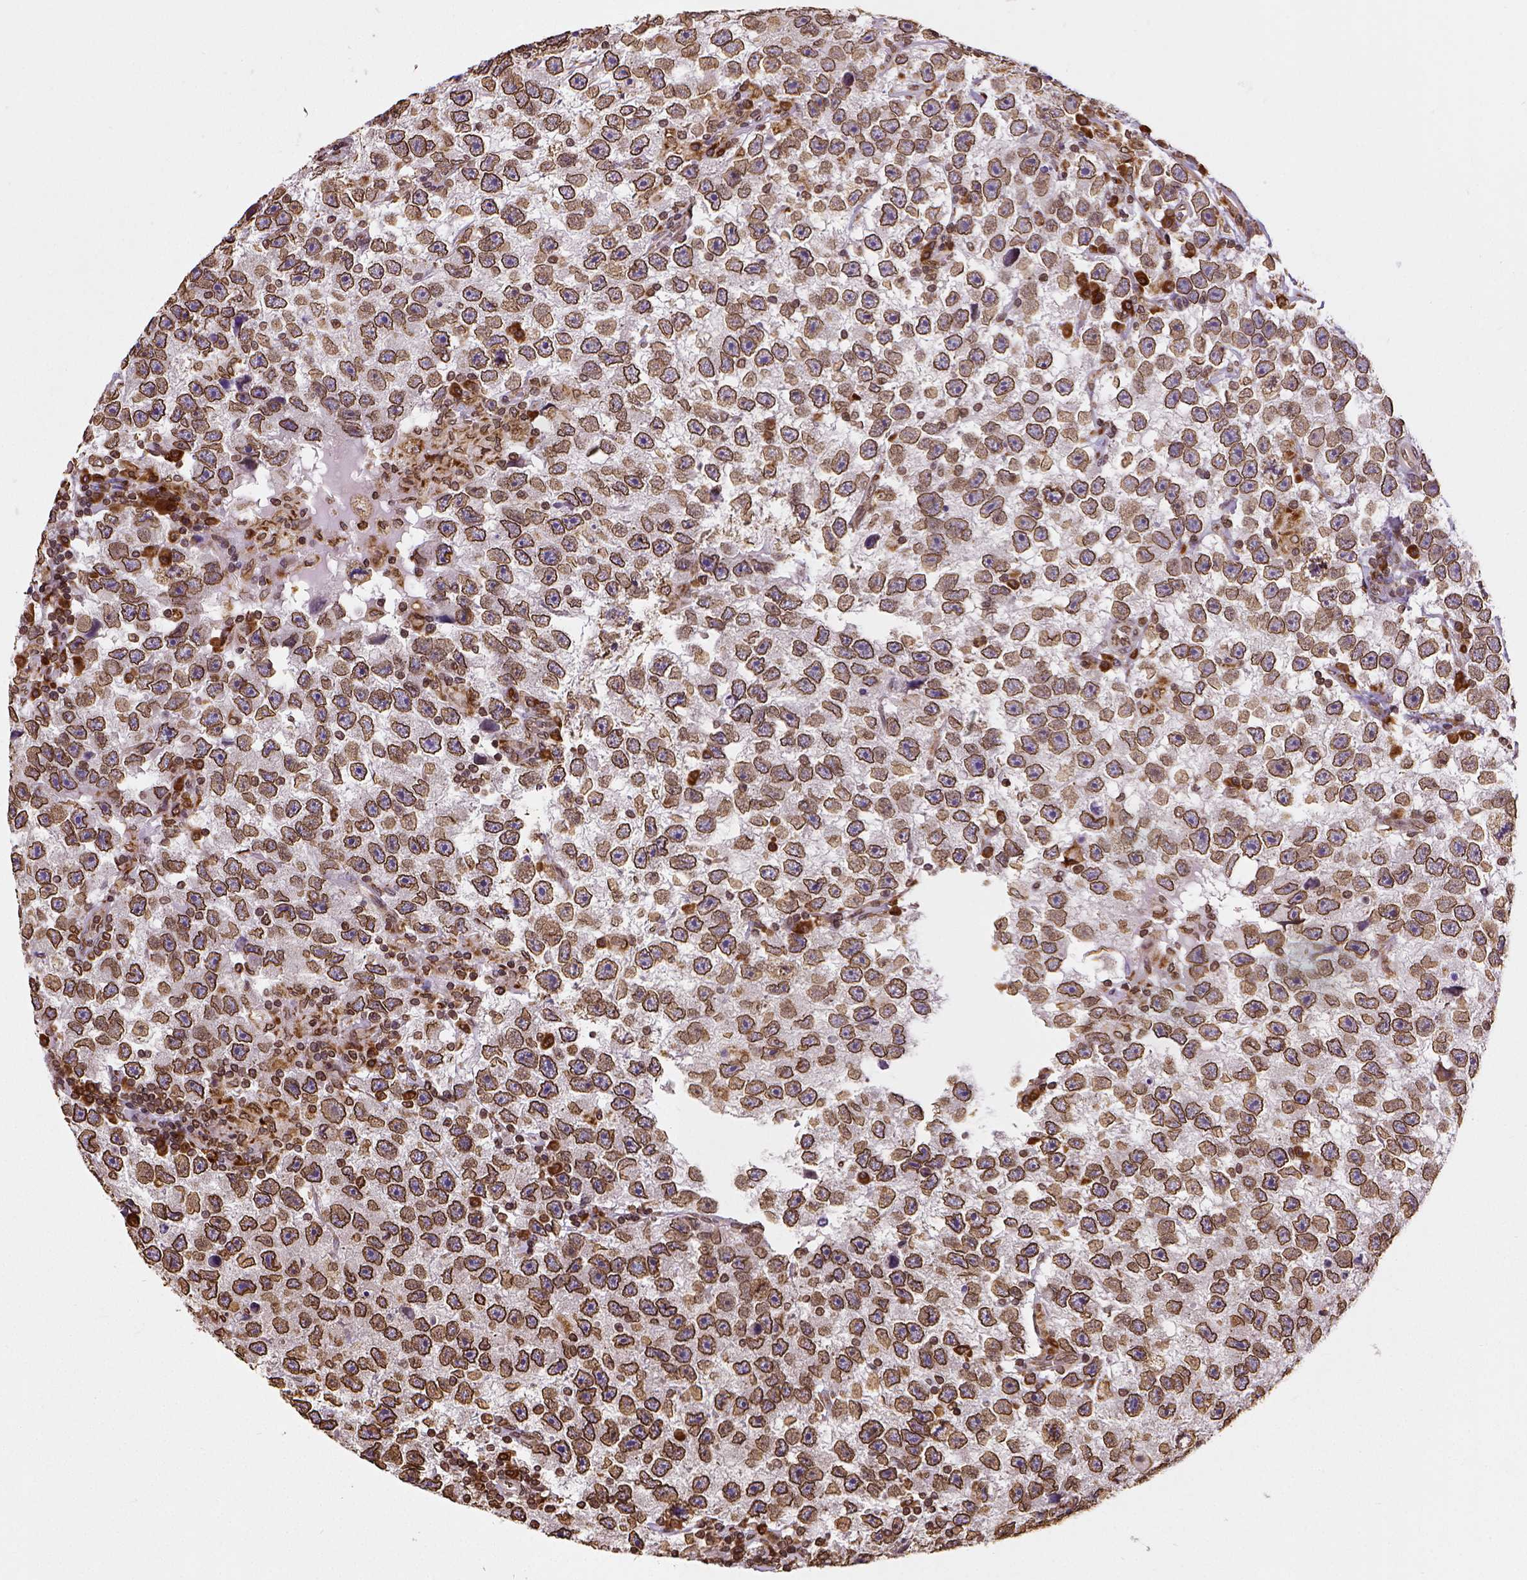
{"staining": {"intensity": "strong", "quantity": ">75%", "location": "cytoplasmic/membranous,nuclear"}, "tissue": "testis cancer", "cell_type": "Tumor cells", "image_type": "cancer", "snomed": [{"axis": "morphology", "description": "Seminoma, NOS"}, {"axis": "topography", "description": "Testis"}], "caption": "Strong cytoplasmic/membranous and nuclear protein expression is appreciated in approximately >75% of tumor cells in seminoma (testis).", "gene": "MTDH", "patient": {"sex": "male", "age": 26}}